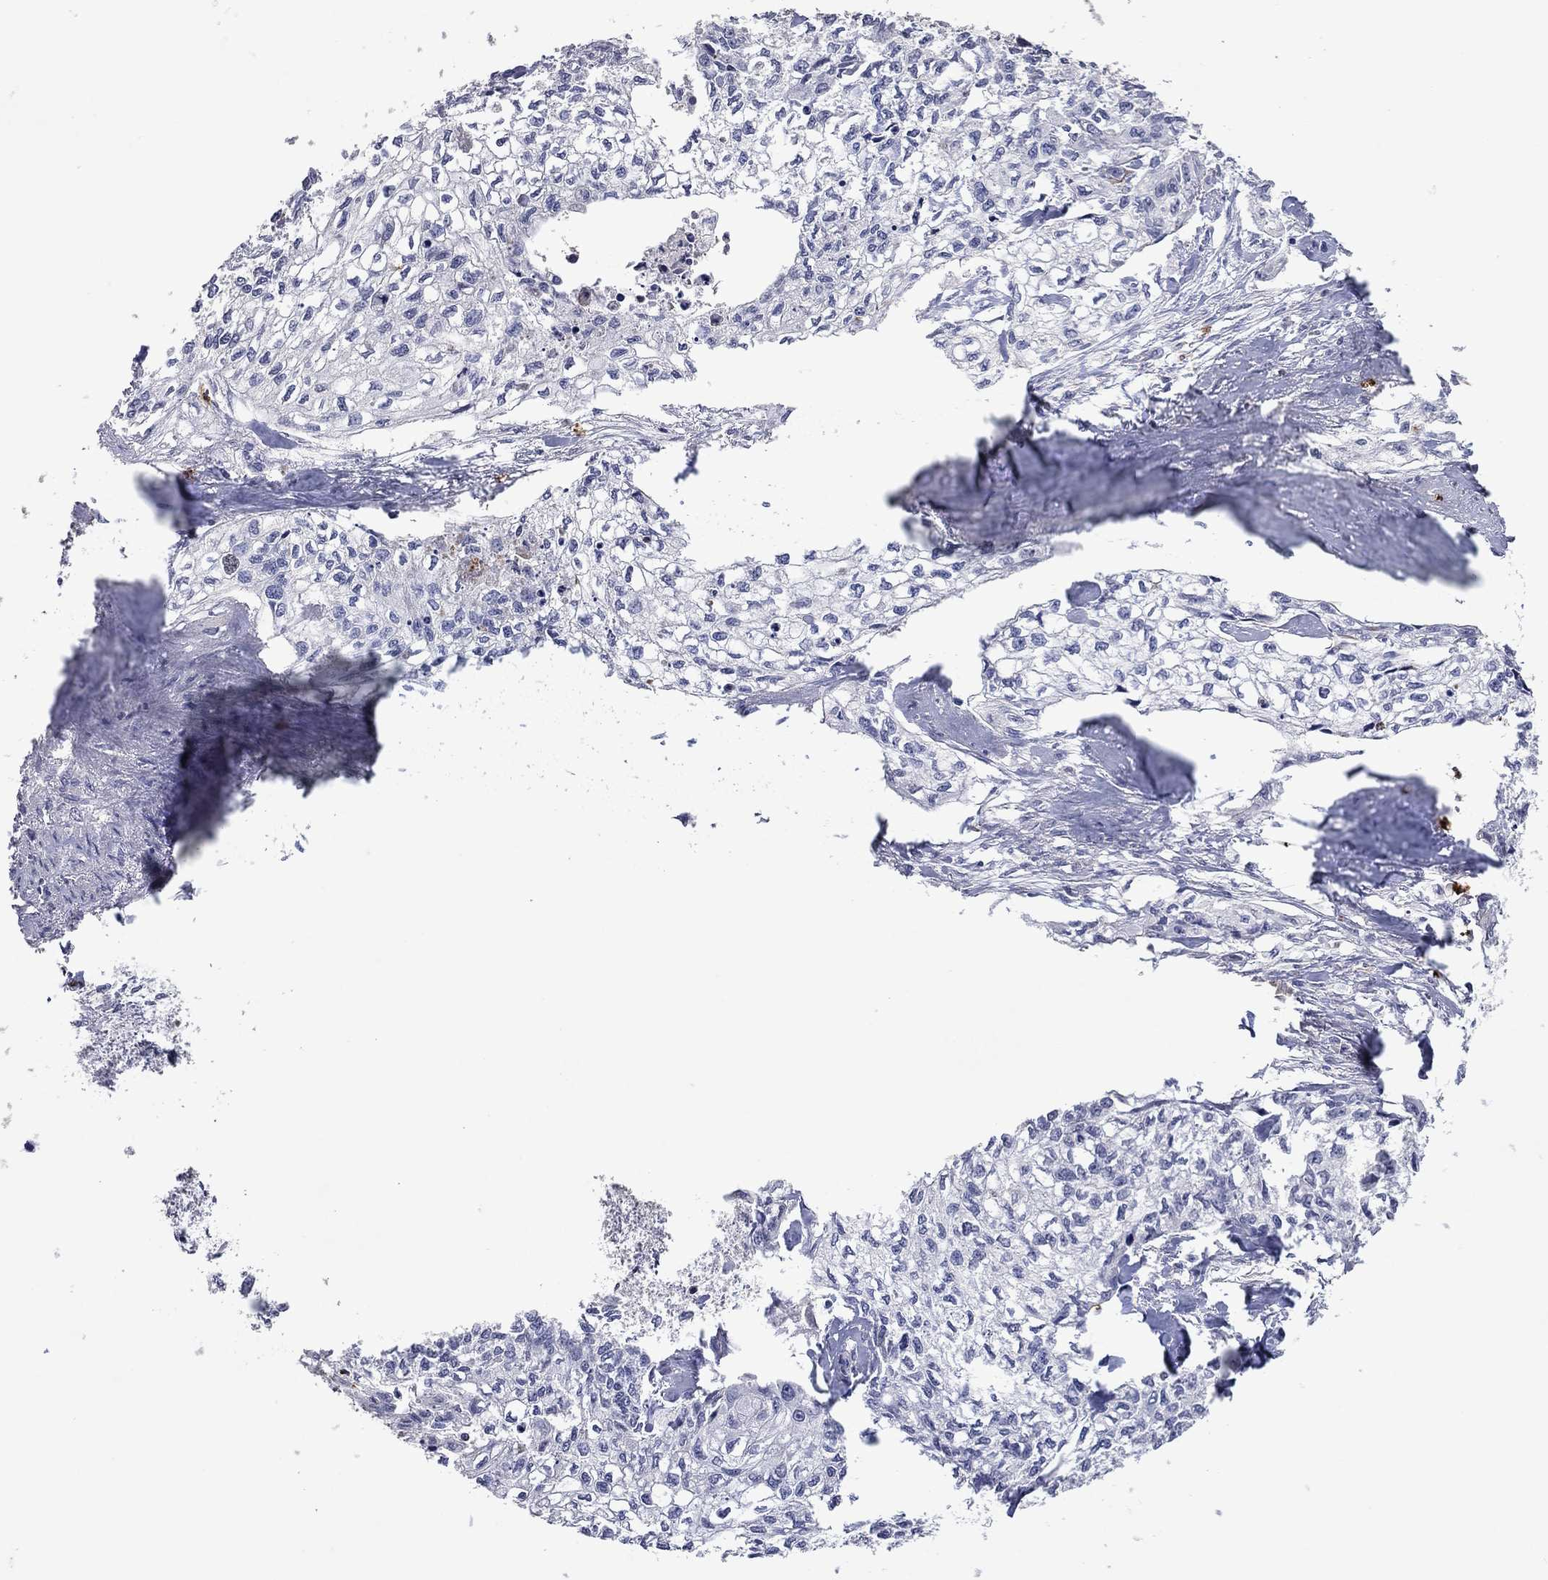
{"staining": {"intensity": "negative", "quantity": "none", "location": "none"}, "tissue": "cervical cancer", "cell_type": "Tumor cells", "image_type": "cancer", "snomed": [{"axis": "morphology", "description": "Squamous cell carcinoma, NOS"}, {"axis": "topography", "description": "Cervix"}], "caption": "Cervical cancer was stained to show a protein in brown. There is no significant positivity in tumor cells.", "gene": "CCL5", "patient": {"sex": "female", "age": 58}}